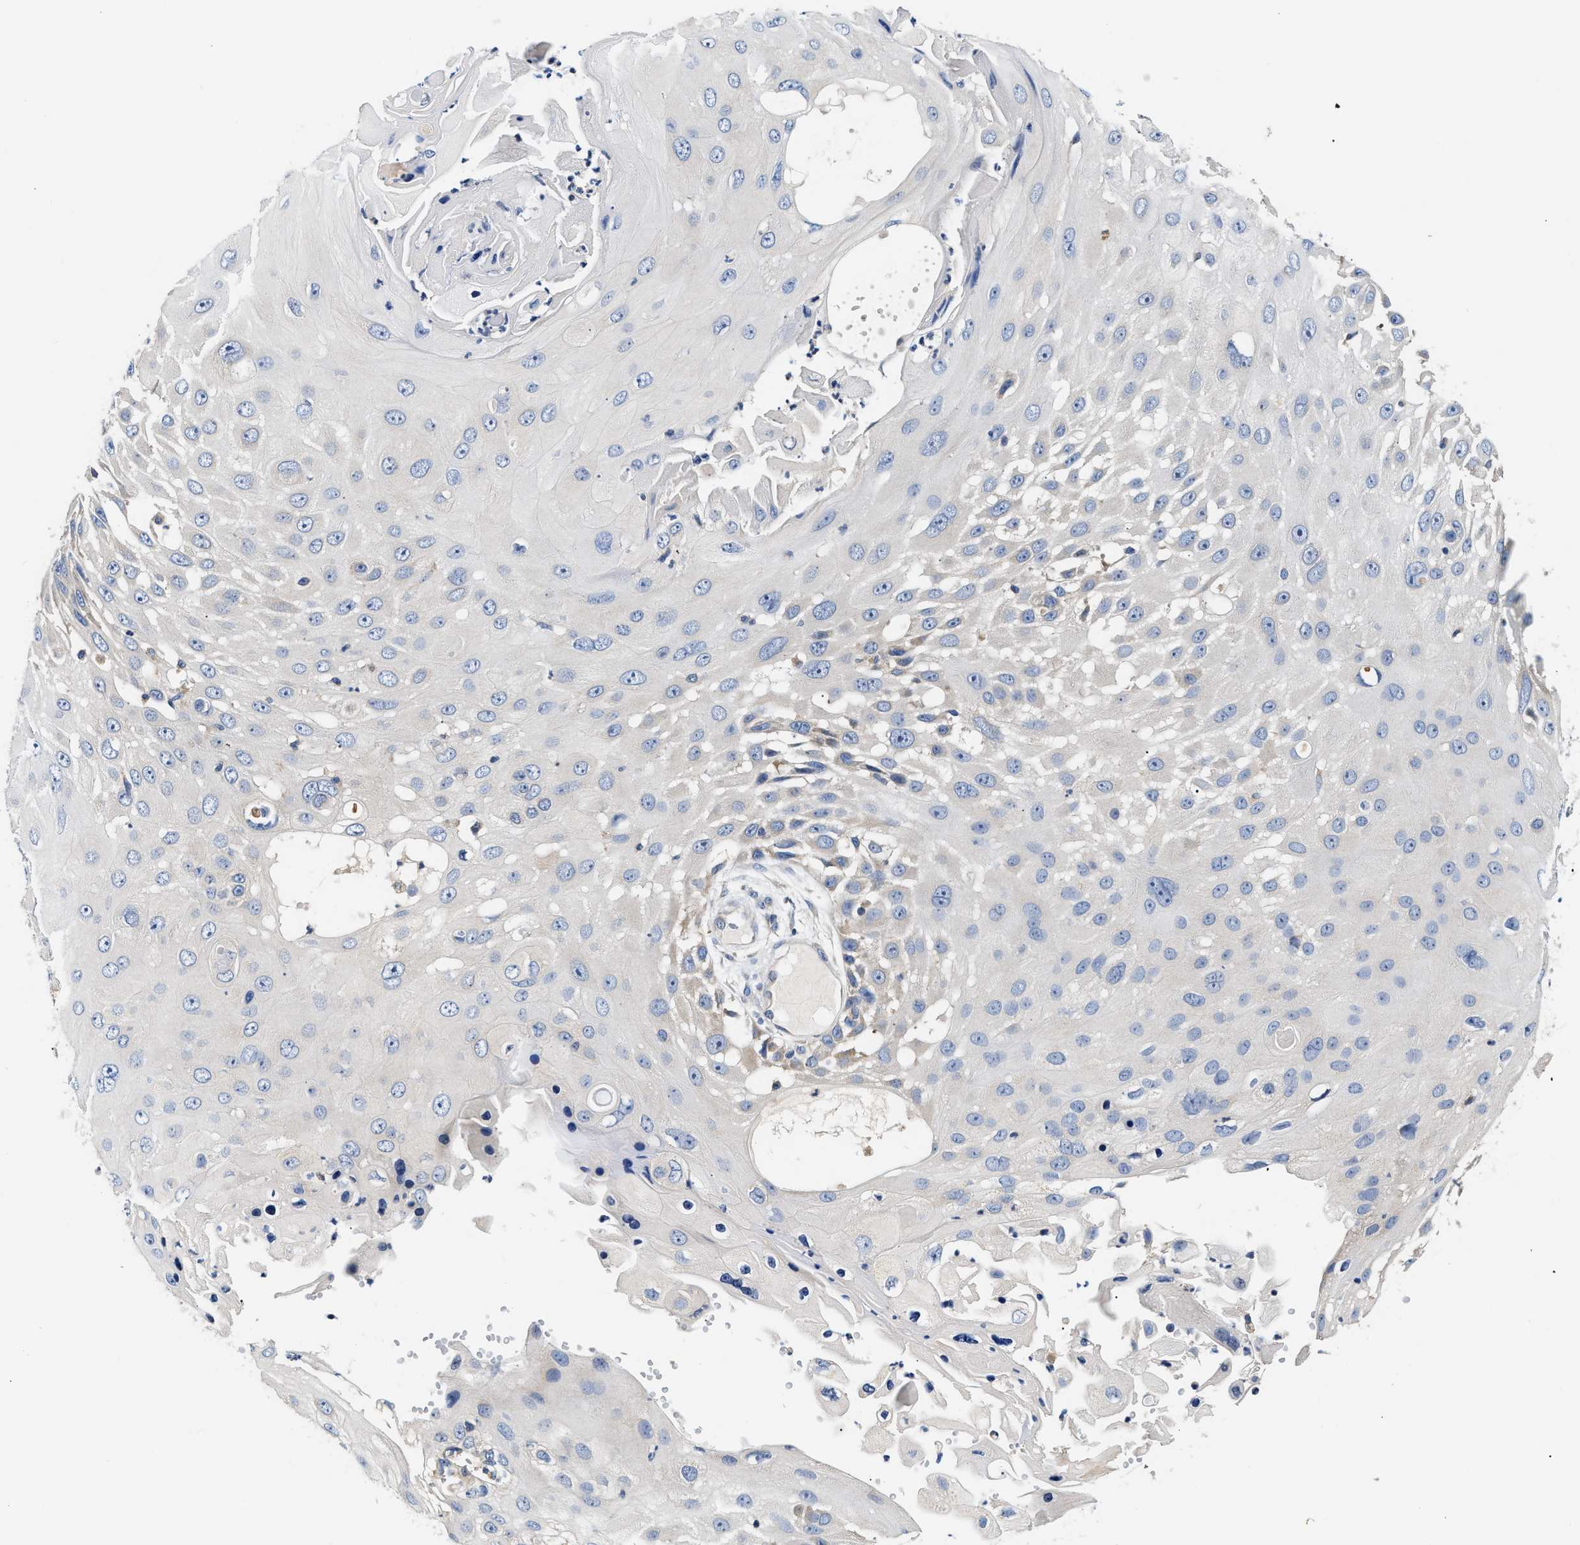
{"staining": {"intensity": "weak", "quantity": "<25%", "location": "cytoplasmic/membranous"}, "tissue": "skin cancer", "cell_type": "Tumor cells", "image_type": "cancer", "snomed": [{"axis": "morphology", "description": "Squamous cell carcinoma, NOS"}, {"axis": "topography", "description": "Skin"}], "caption": "Immunohistochemical staining of skin cancer (squamous cell carcinoma) reveals no significant staining in tumor cells.", "gene": "FAM185A", "patient": {"sex": "female", "age": 44}}